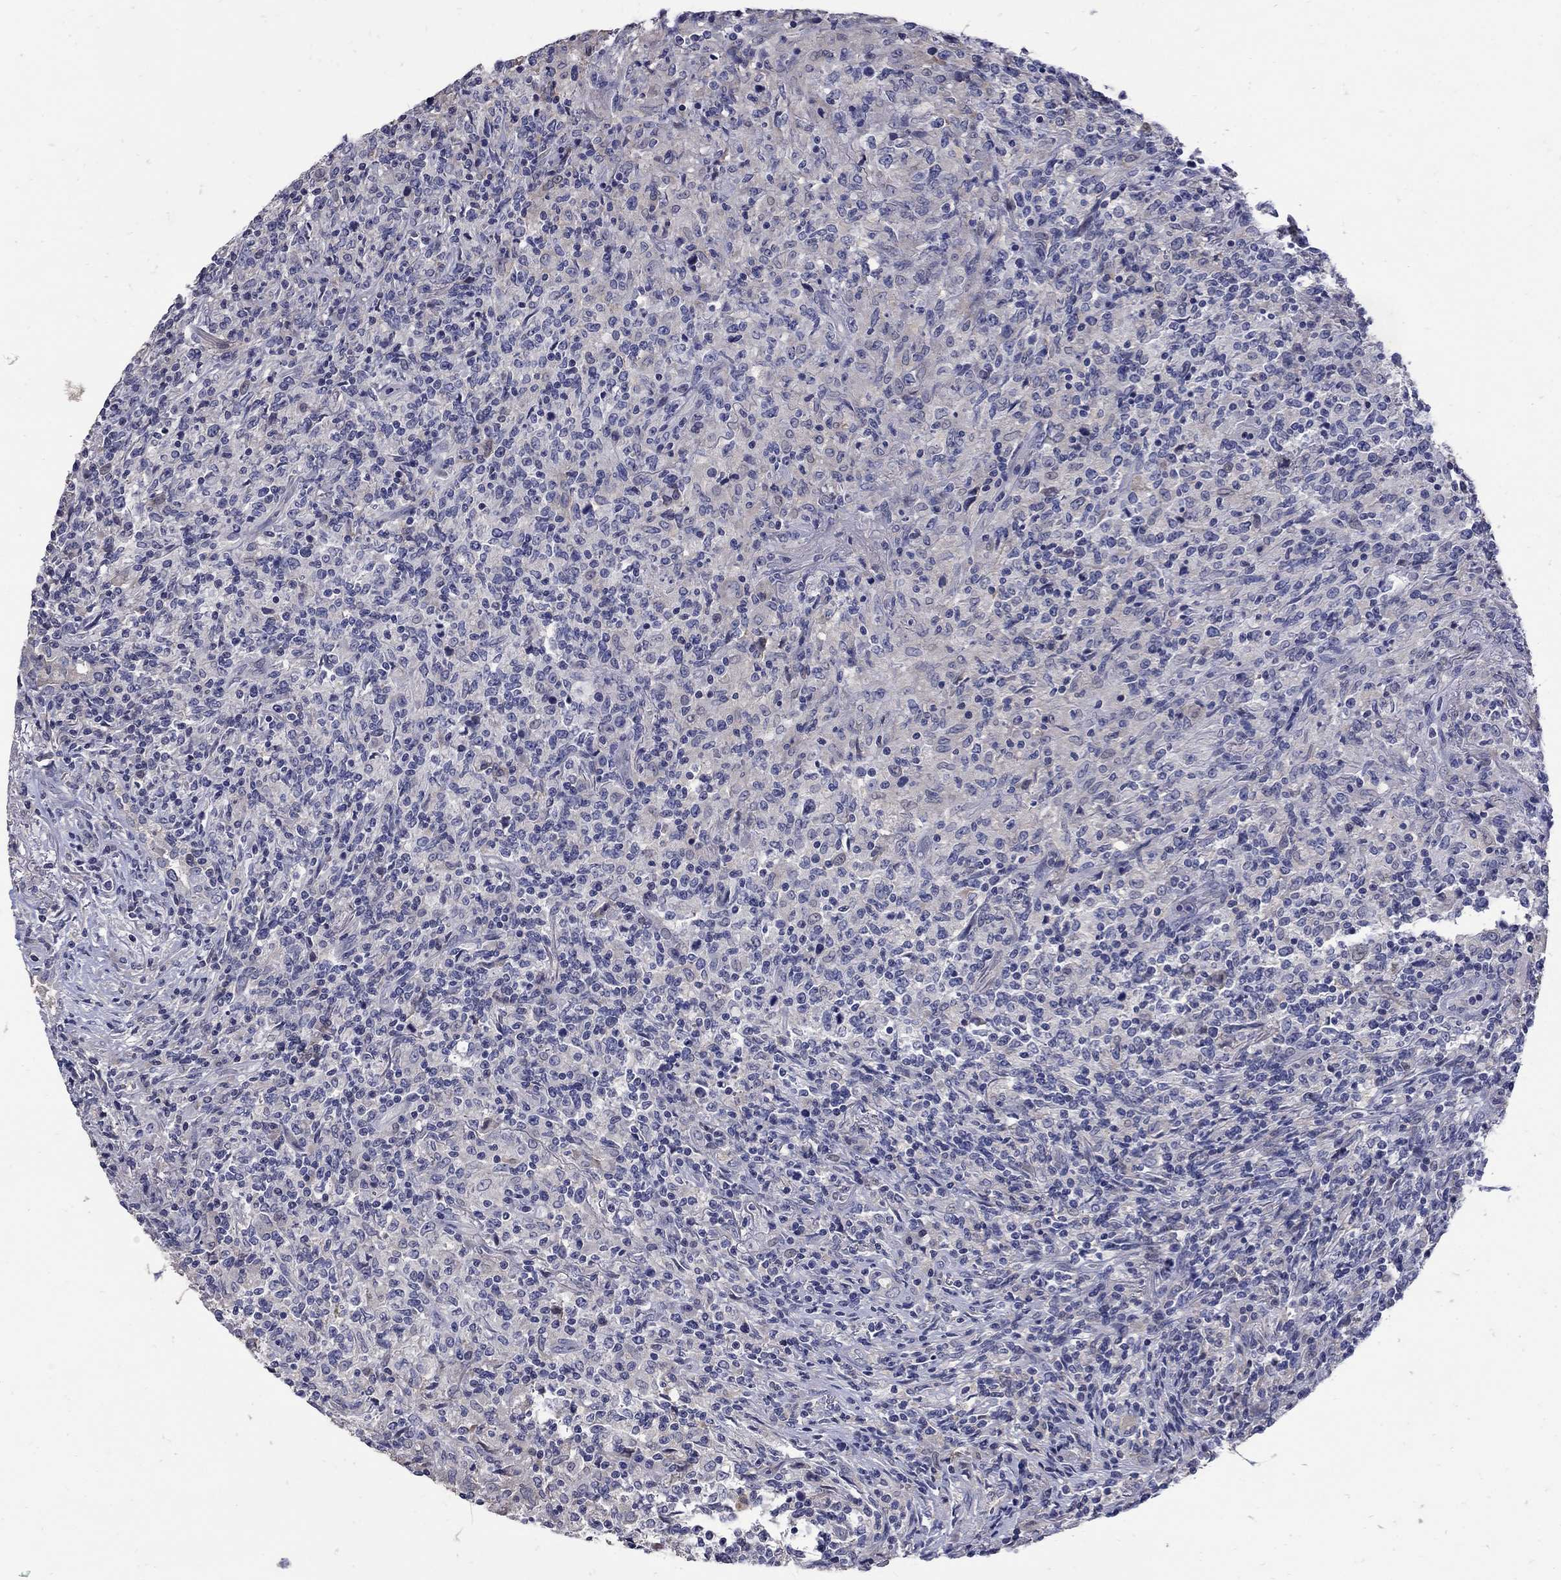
{"staining": {"intensity": "negative", "quantity": "none", "location": "none"}, "tissue": "lymphoma", "cell_type": "Tumor cells", "image_type": "cancer", "snomed": [{"axis": "morphology", "description": "Malignant lymphoma, non-Hodgkin's type, High grade"}, {"axis": "topography", "description": "Lung"}], "caption": "A micrograph of human lymphoma is negative for staining in tumor cells.", "gene": "CETN1", "patient": {"sex": "male", "age": 79}}